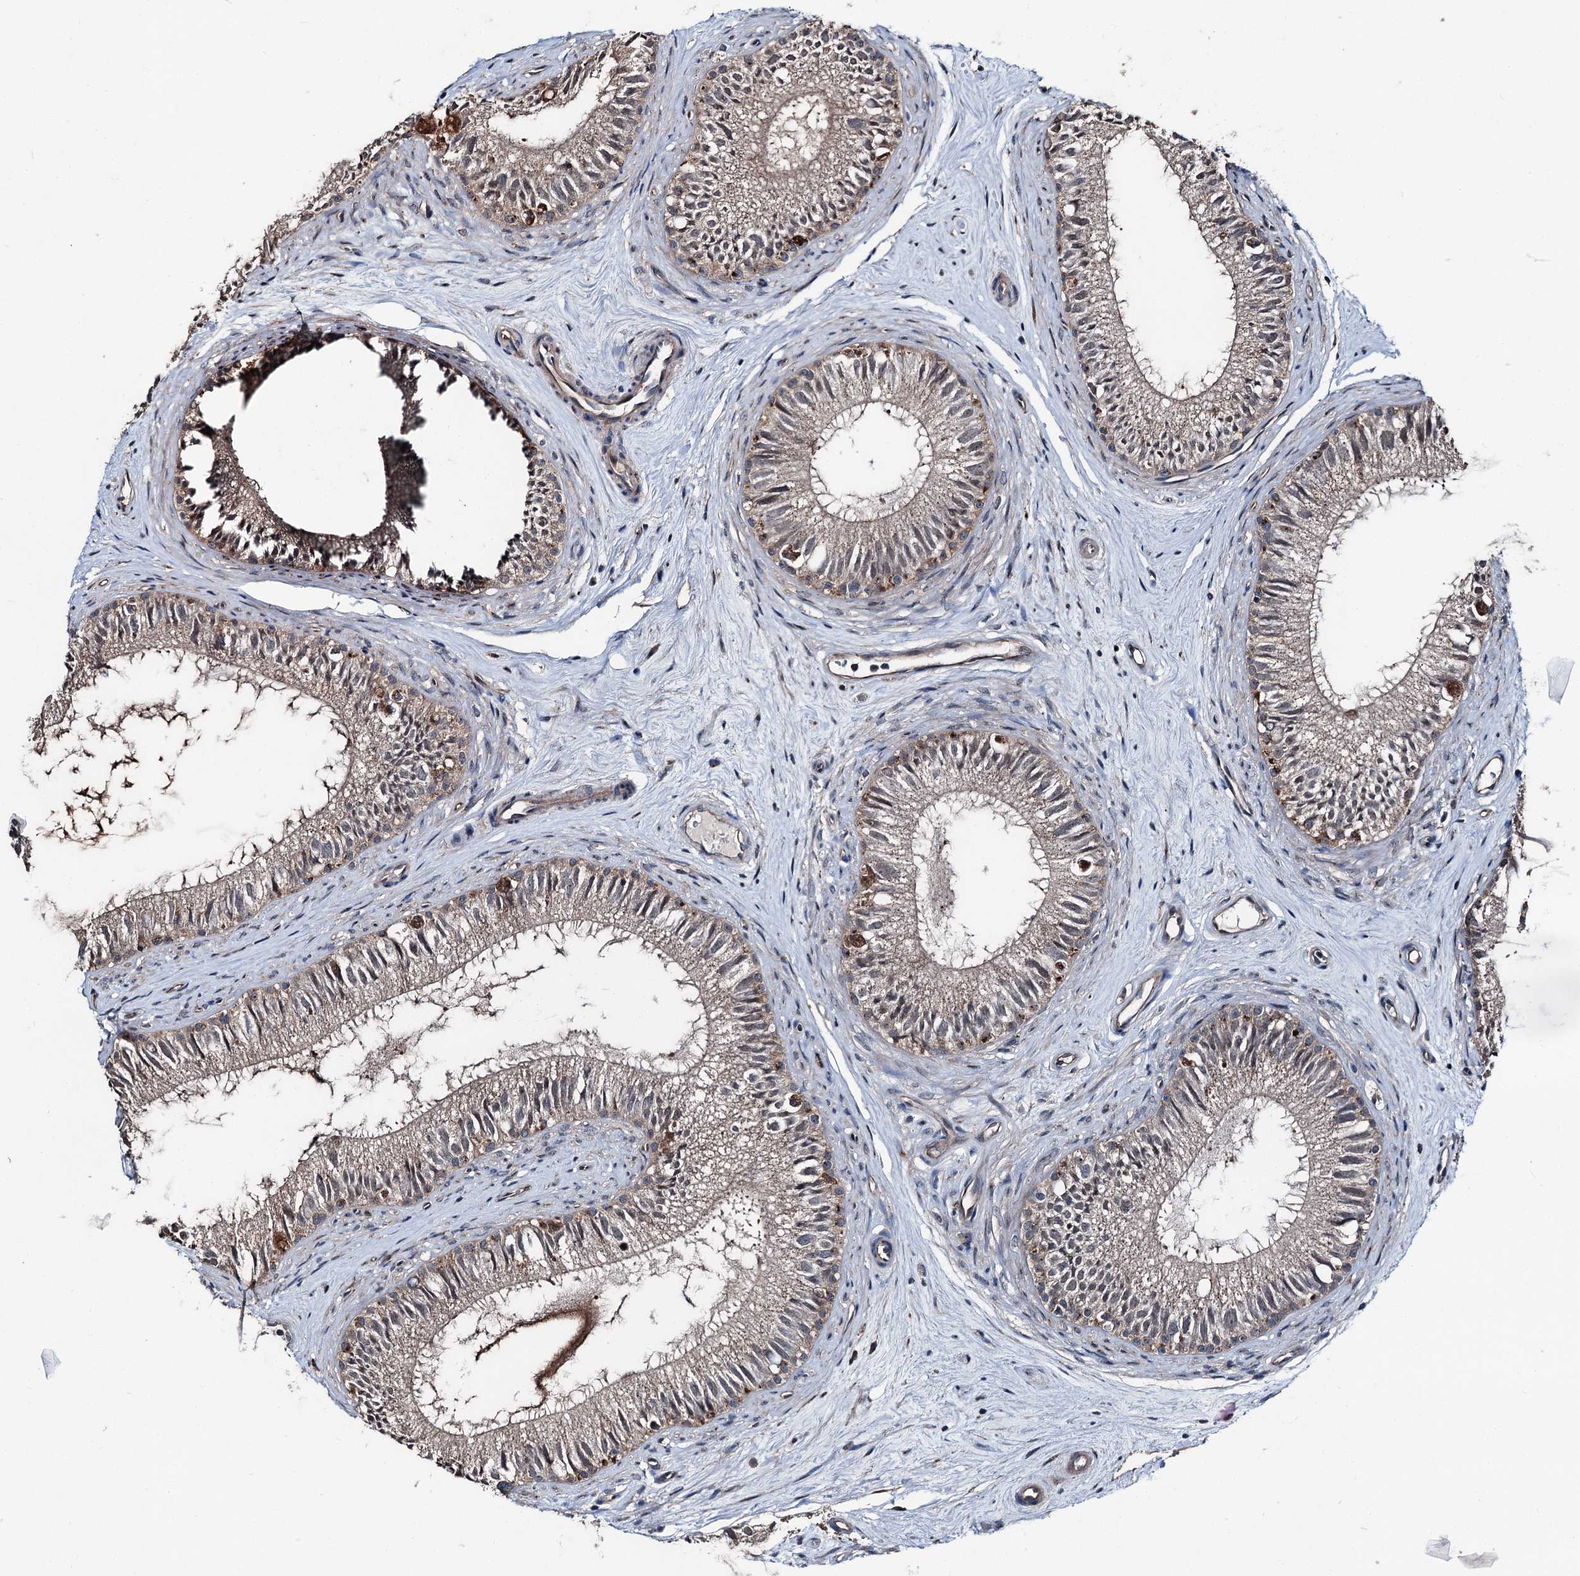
{"staining": {"intensity": "moderate", "quantity": "25%-75%", "location": "cytoplasmic/membranous,nuclear"}, "tissue": "epididymis", "cell_type": "Glandular cells", "image_type": "normal", "snomed": [{"axis": "morphology", "description": "Normal tissue, NOS"}, {"axis": "topography", "description": "Epididymis"}], "caption": "The histopathology image demonstrates immunohistochemical staining of benign epididymis. There is moderate cytoplasmic/membranous,nuclear expression is appreciated in about 25%-75% of glandular cells.", "gene": "PSMD13", "patient": {"sex": "male", "age": 71}}